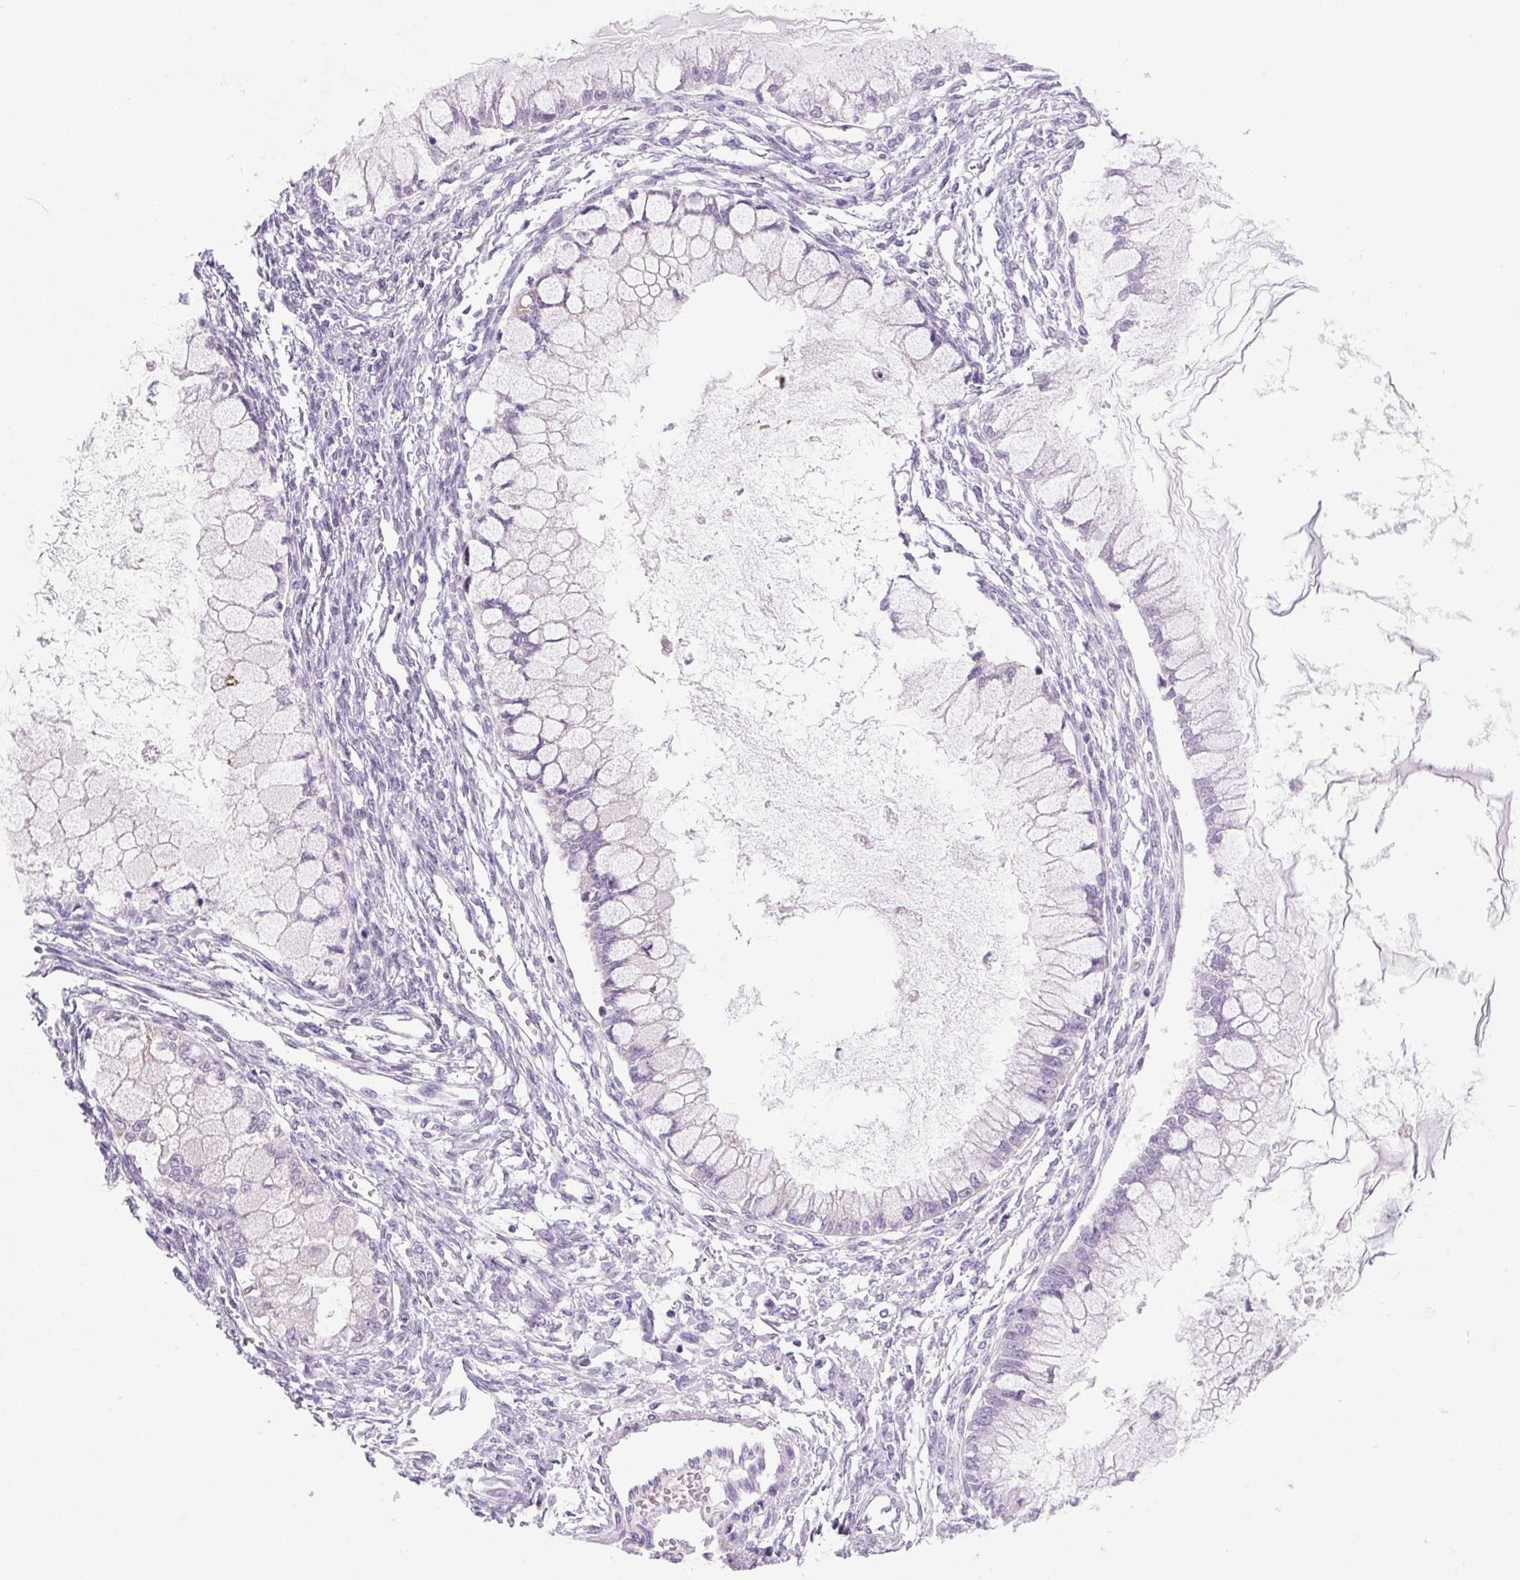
{"staining": {"intensity": "negative", "quantity": "none", "location": "none"}, "tissue": "ovarian cancer", "cell_type": "Tumor cells", "image_type": "cancer", "snomed": [{"axis": "morphology", "description": "Cystadenocarcinoma, mucinous, NOS"}, {"axis": "topography", "description": "Ovary"}], "caption": "Immunohistochemistry histopathology image of ovarian cancer (mucinous cystadenocarcinoma) stained for a protein (brown), which reveals no expression in tumor cells.", "gene": "COL9A2", "patient": {"sex": "female", "age": 34}}